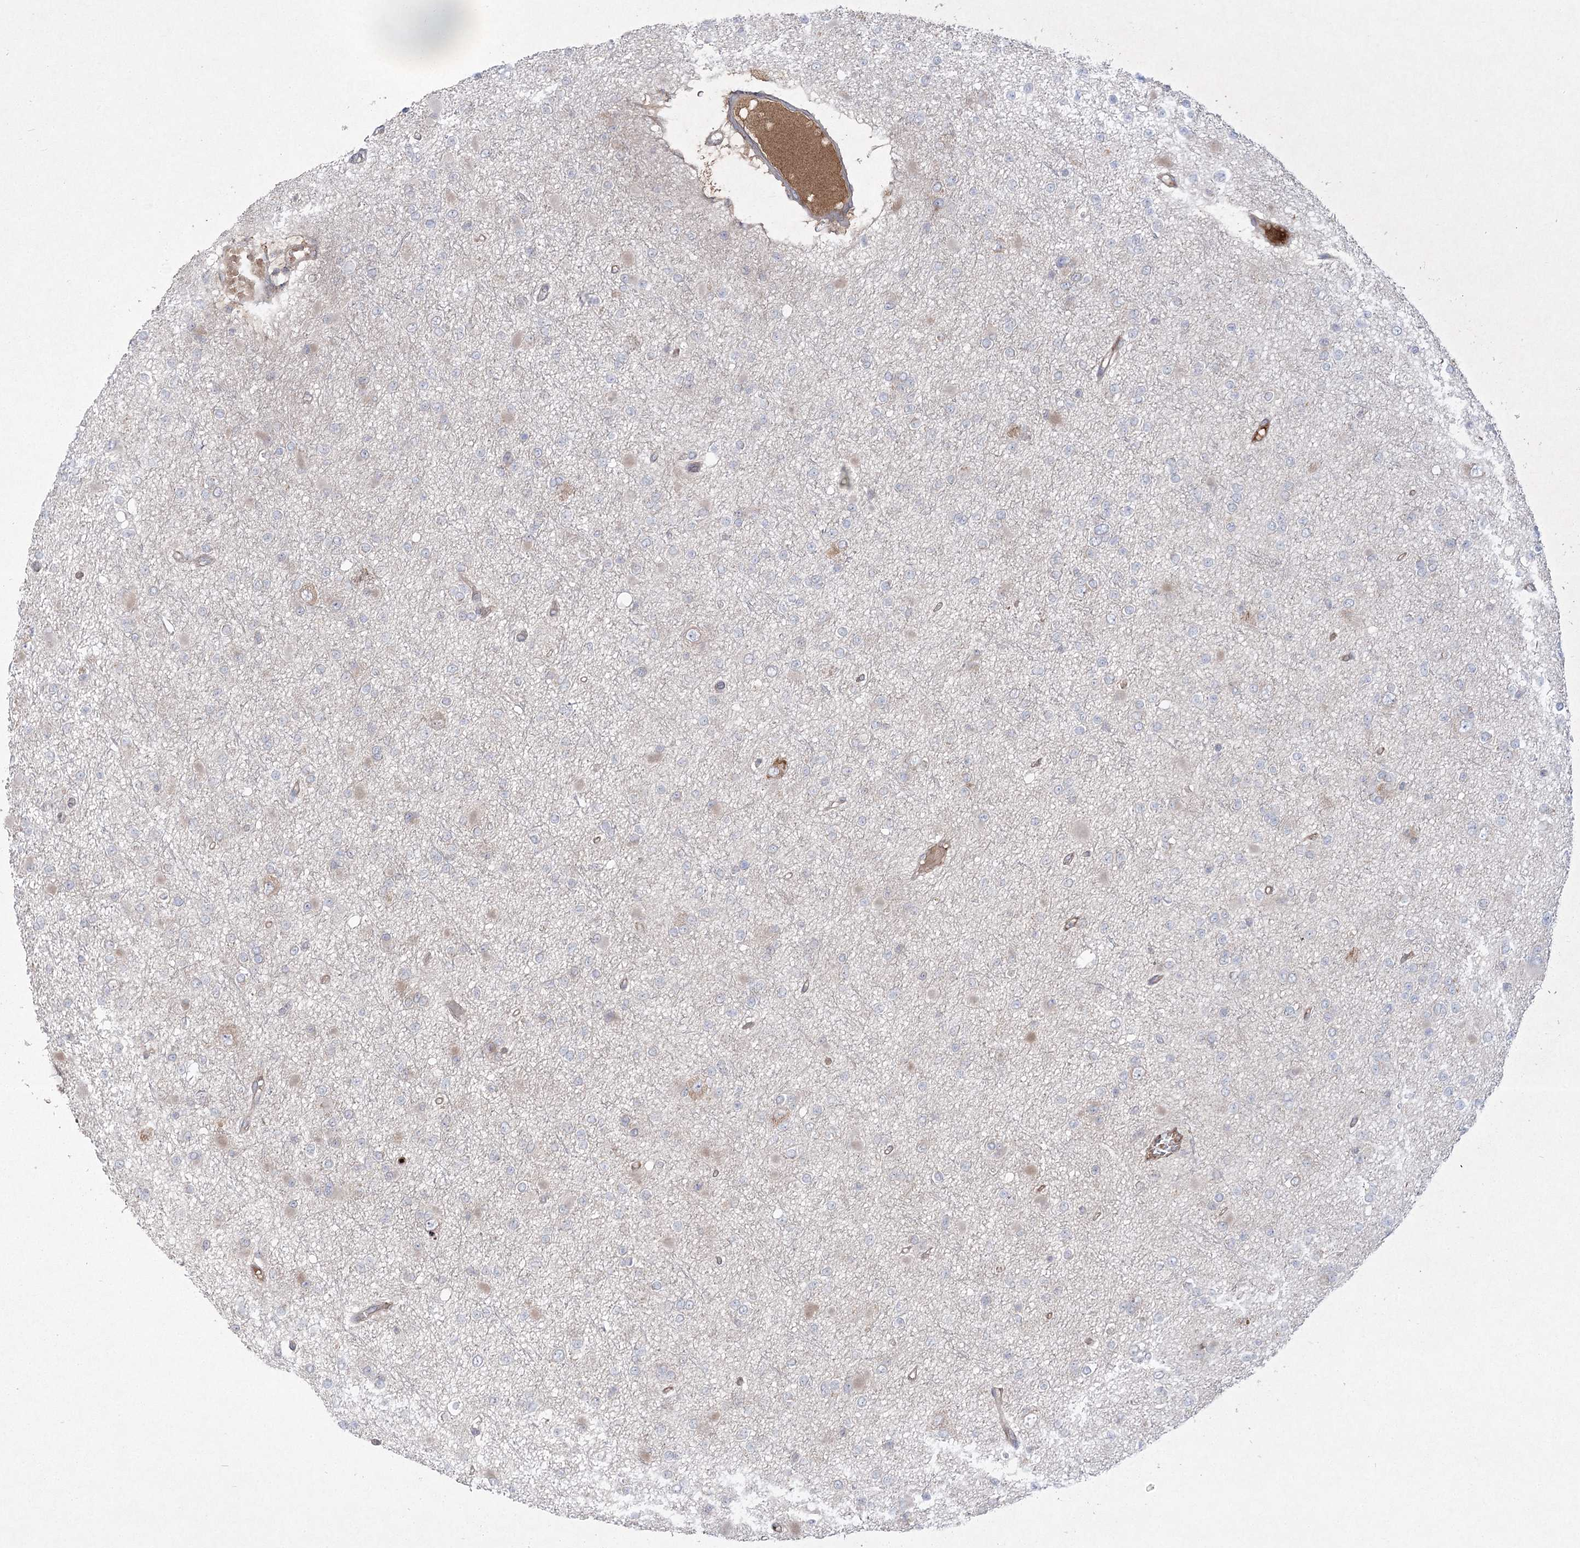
{"staining": {"intensity": "negative", "quantity": "none", "location": "none"}, "tissue": "glioma", "cell_type": "Tumor cells", "image_type": "cancer", "snomed": [{"axis": "morphology", "description": "Glioma, malignant, Low grade"}, {"axis": "topography", "description": "Brain"}], "caption": "Immunohistochemistry of human malignant glioma (low-grade) exhibits no positivity in tumor cells. The staining was performed using DAB (3,3'-diaminobenzidine) to visualize the protein expression in brown, while the nuclei were stained in blue with hematoxylin (Magnification: 20x).", "gene": "PLEKHA5", "patient": {"sex": "female", "age": 22}}